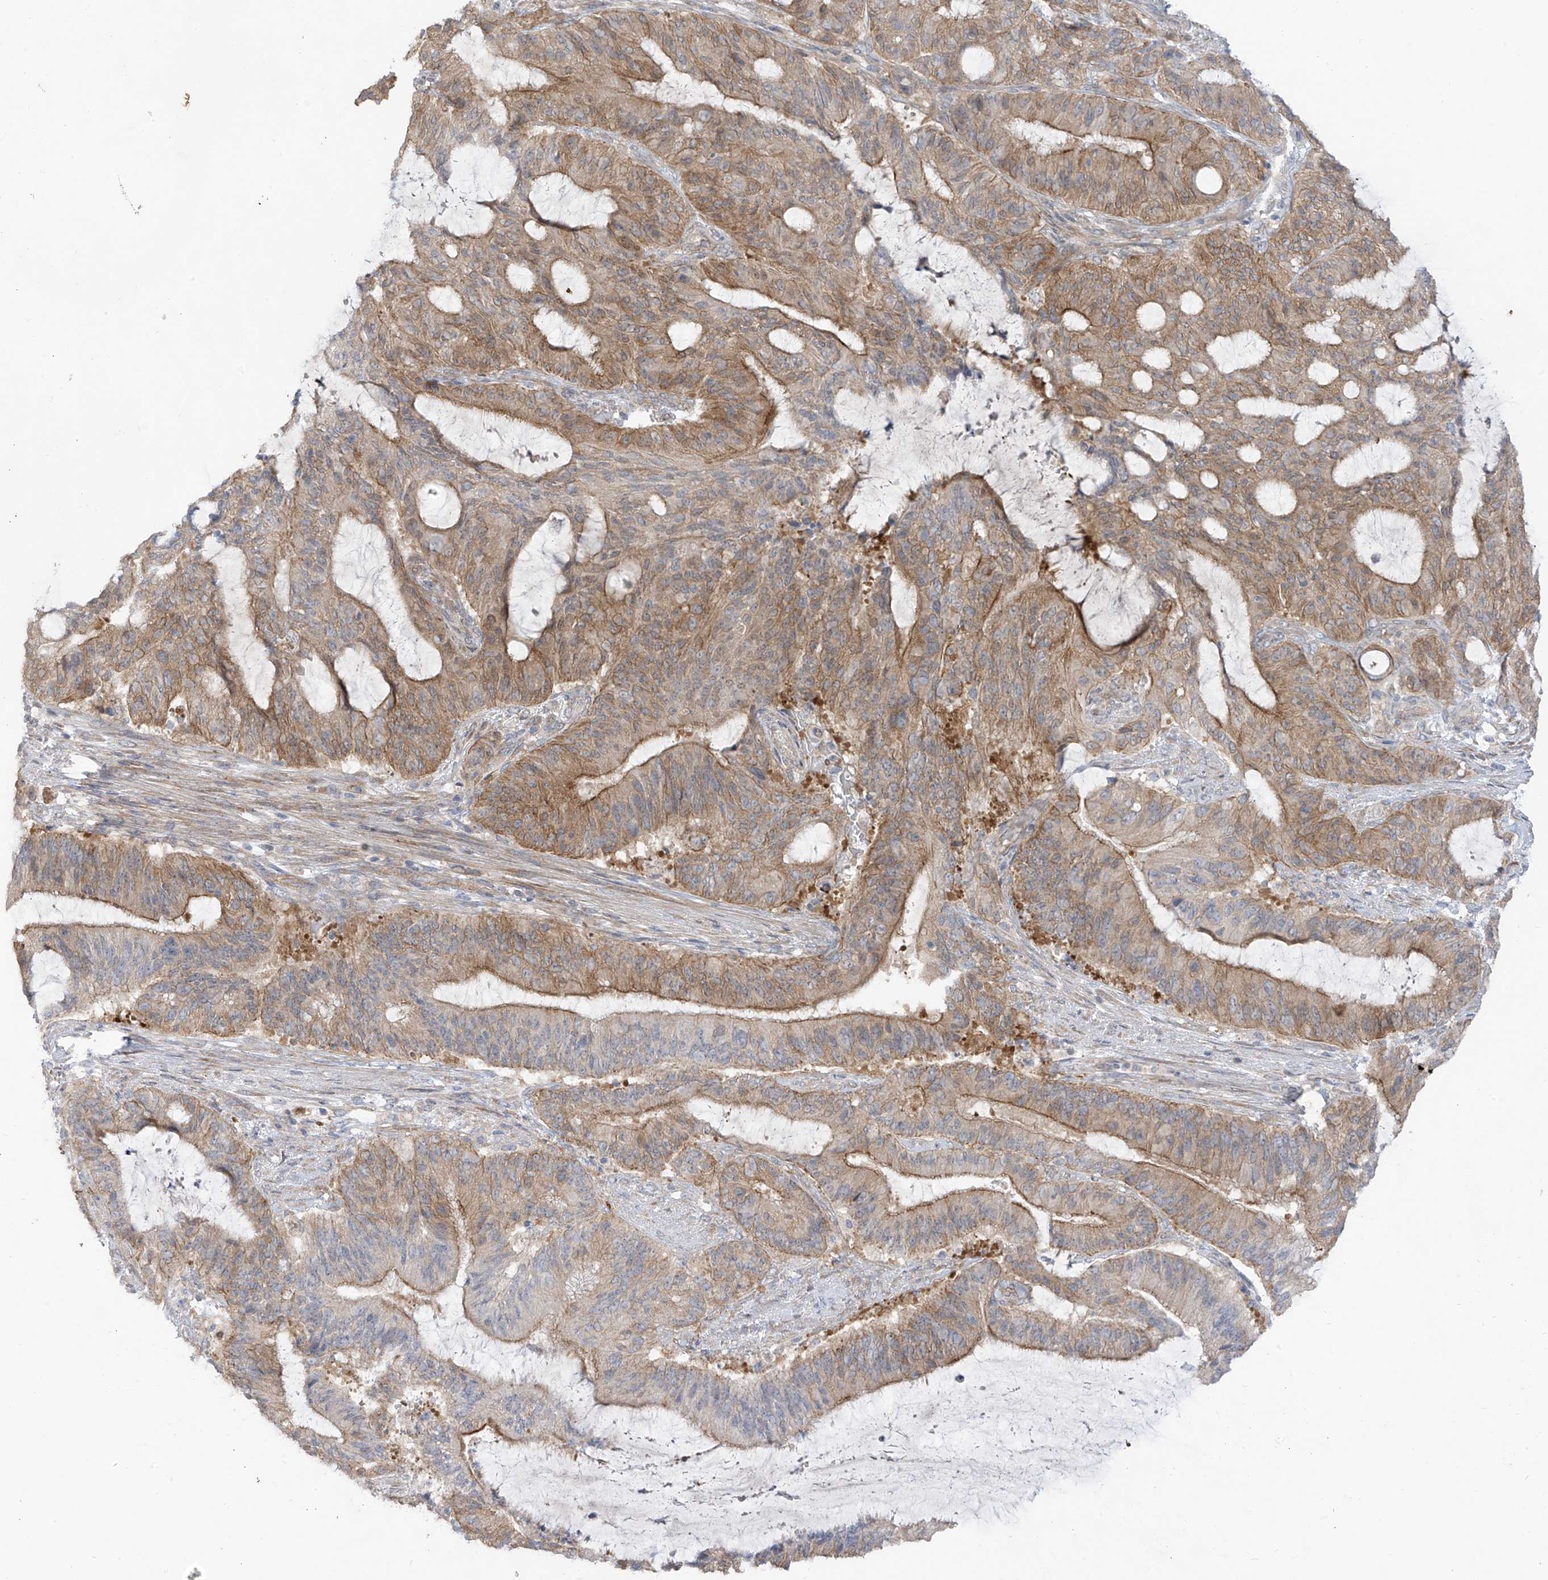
{"staining": {"intensity": "moderate", "quantity": ">75%", "location": "cytoplasmic/membranous"}, "tissue": "liver cancer", "cell_type": "Tumor cells", "image_type": "cancer", "snomed": [{"axis": "morphology", "description": "Normal tissue, NOS"}, {"axis": "morphology", "description": "Cholangiocarcinoma"}, {"axis": "topography", "description": "Liver"}, {"axis": "topography", "description": "Peripheral nerve tissue"}], "caption": "This photomicrograph reveals cholangiocarcinoma (liver) stained with immunohistochemistry to label a protein in brown. The cytoplasmic/membranous of tumor cells show moderate positivity for the protein. Nuclei are counter-stained blue.", "gene": "EIPR1", "patient": {"sex": "female", "age": 73}}